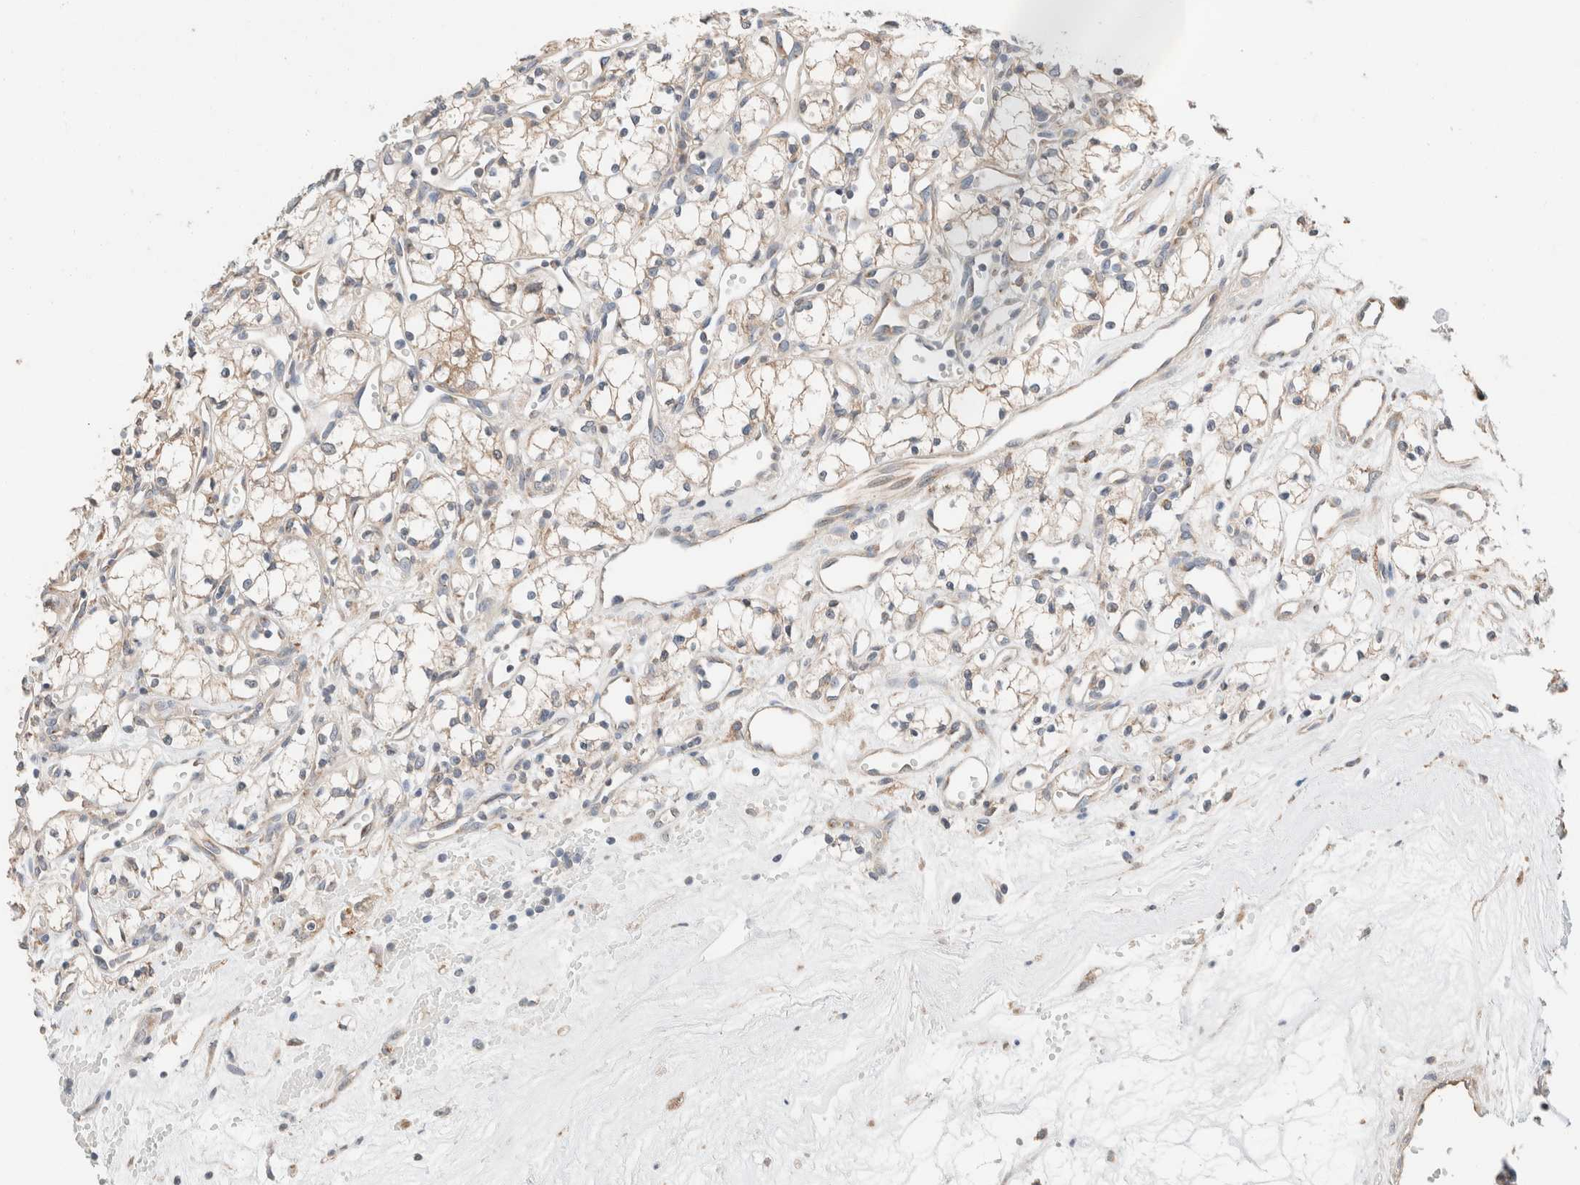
{"staining": {"intensity": "weak", "quantity": ">75%", "location": "cytoplasmic/membranous"}, "tissue": "renal cancer", "cell_type": "Tumor cells", "image_type": "cancer", "snomed": [{"axis": "morphology", "description": "Adenocarcinoma, NOS"}, {"axis": "topography", "description": "Kidney"}], "caption": "Tumor cells exhibit low levels of weak cytoplasmic/membranous expression in about >75% of cells in human renal adenocarcinoma.", "gene": "PCM1", "patient": {"sex": "male", "age": 59}}